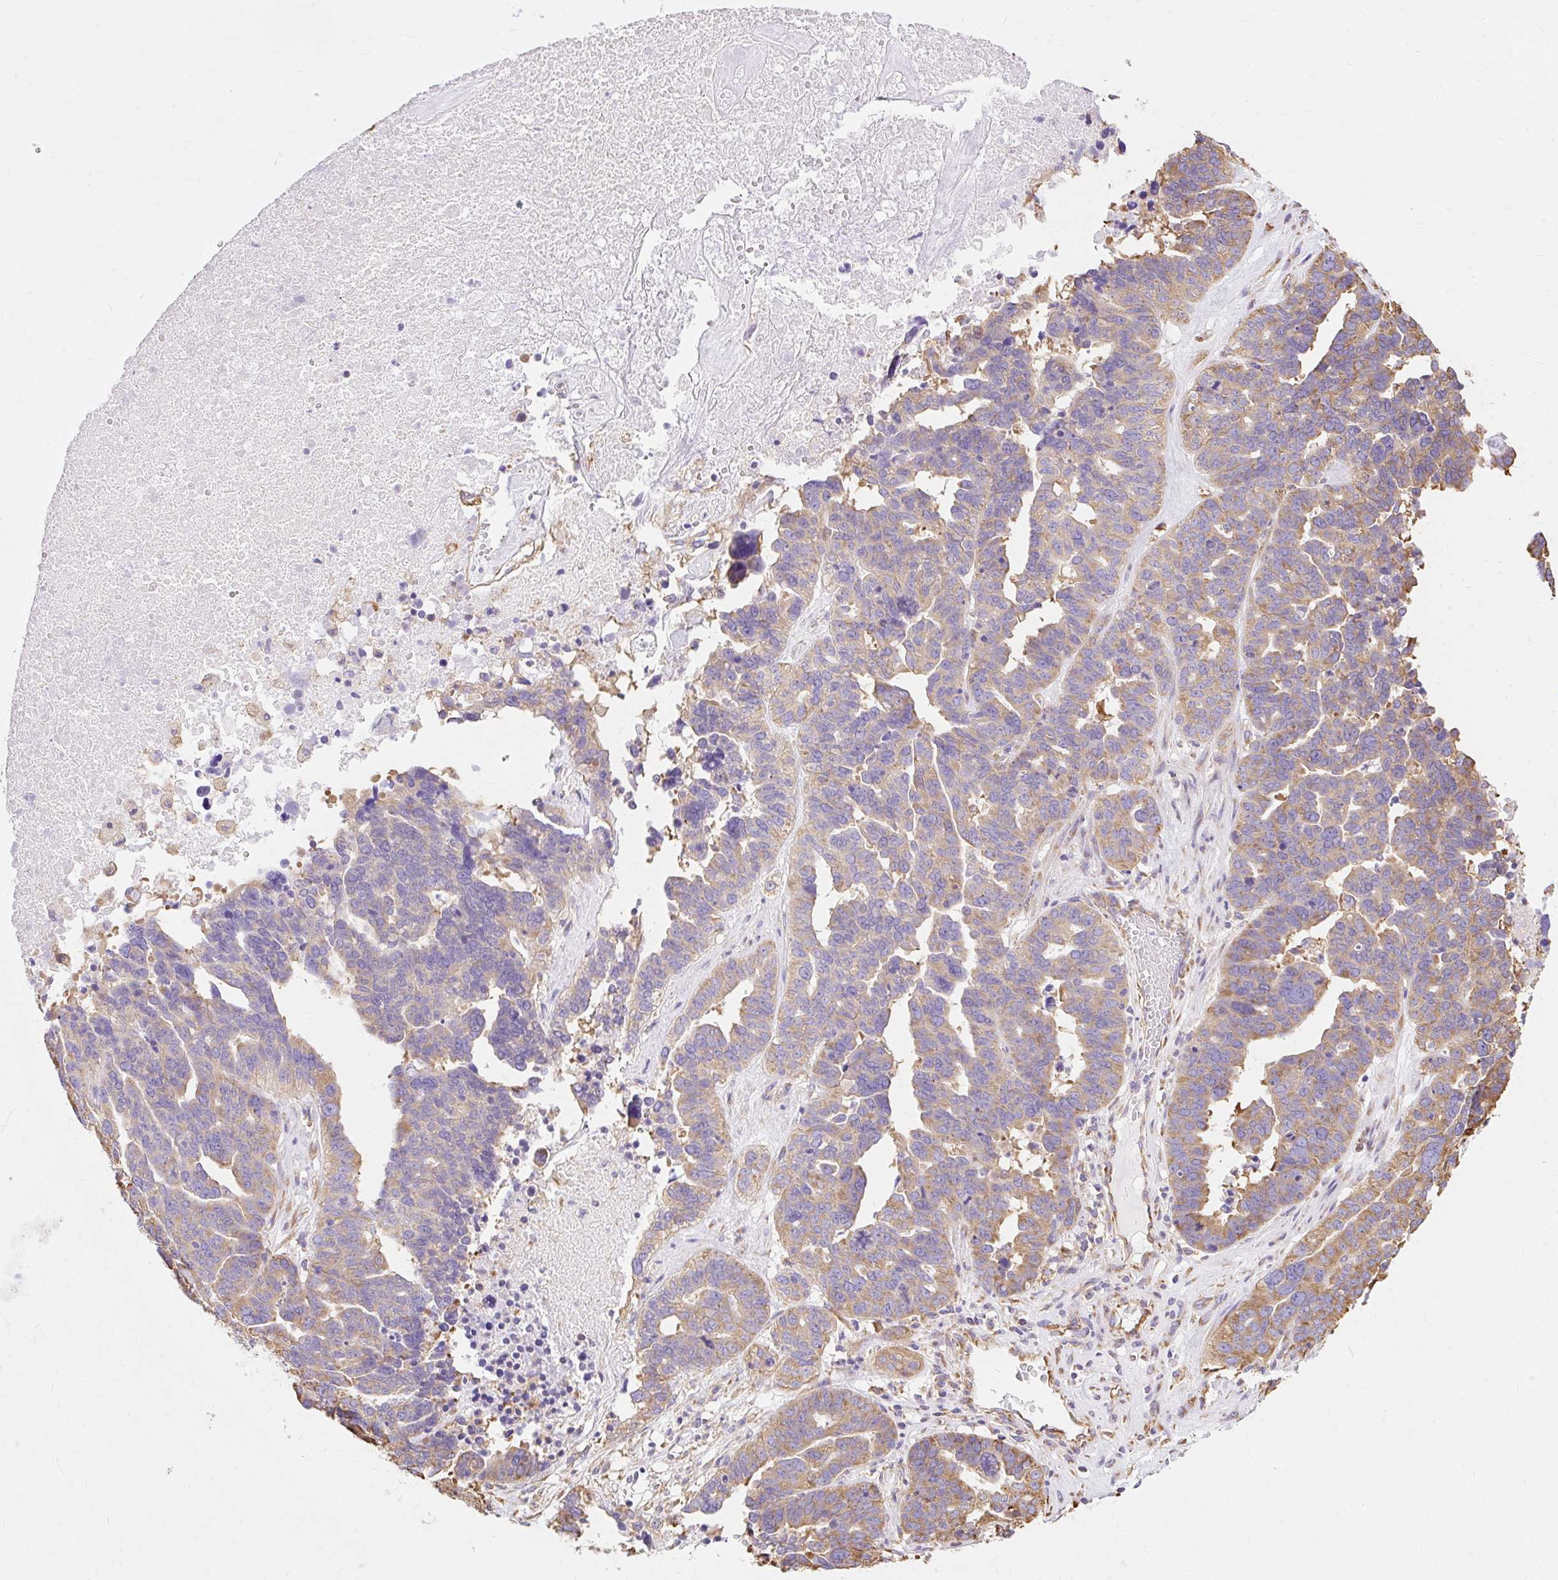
{"staining": {"intensity": "weak", "quantity": "25%-75%", "location": "cytoplasmic/membranous"}, "tissue": "ovarian cancer", "cell_type": "Tumor cells", "image_type": "cancer", "snomed": [{"axis": "morphology", "description": "Cystadenocarcinoma, serous, NOS"}, {"axis": "topography", "description": "Ovary"}], "caption": "An image of human ovarian cancer (serous cystadenocarcinoma) stained for a protein exhibits weak cytoplasmic/membranous brown staining in tumor cells. (DAB (3,3'-diaminobenzidine) IHC with brightfield microscopy, high magnification).", "gene": "RPS17", "patient": {"sex": "female", "age": 59}}